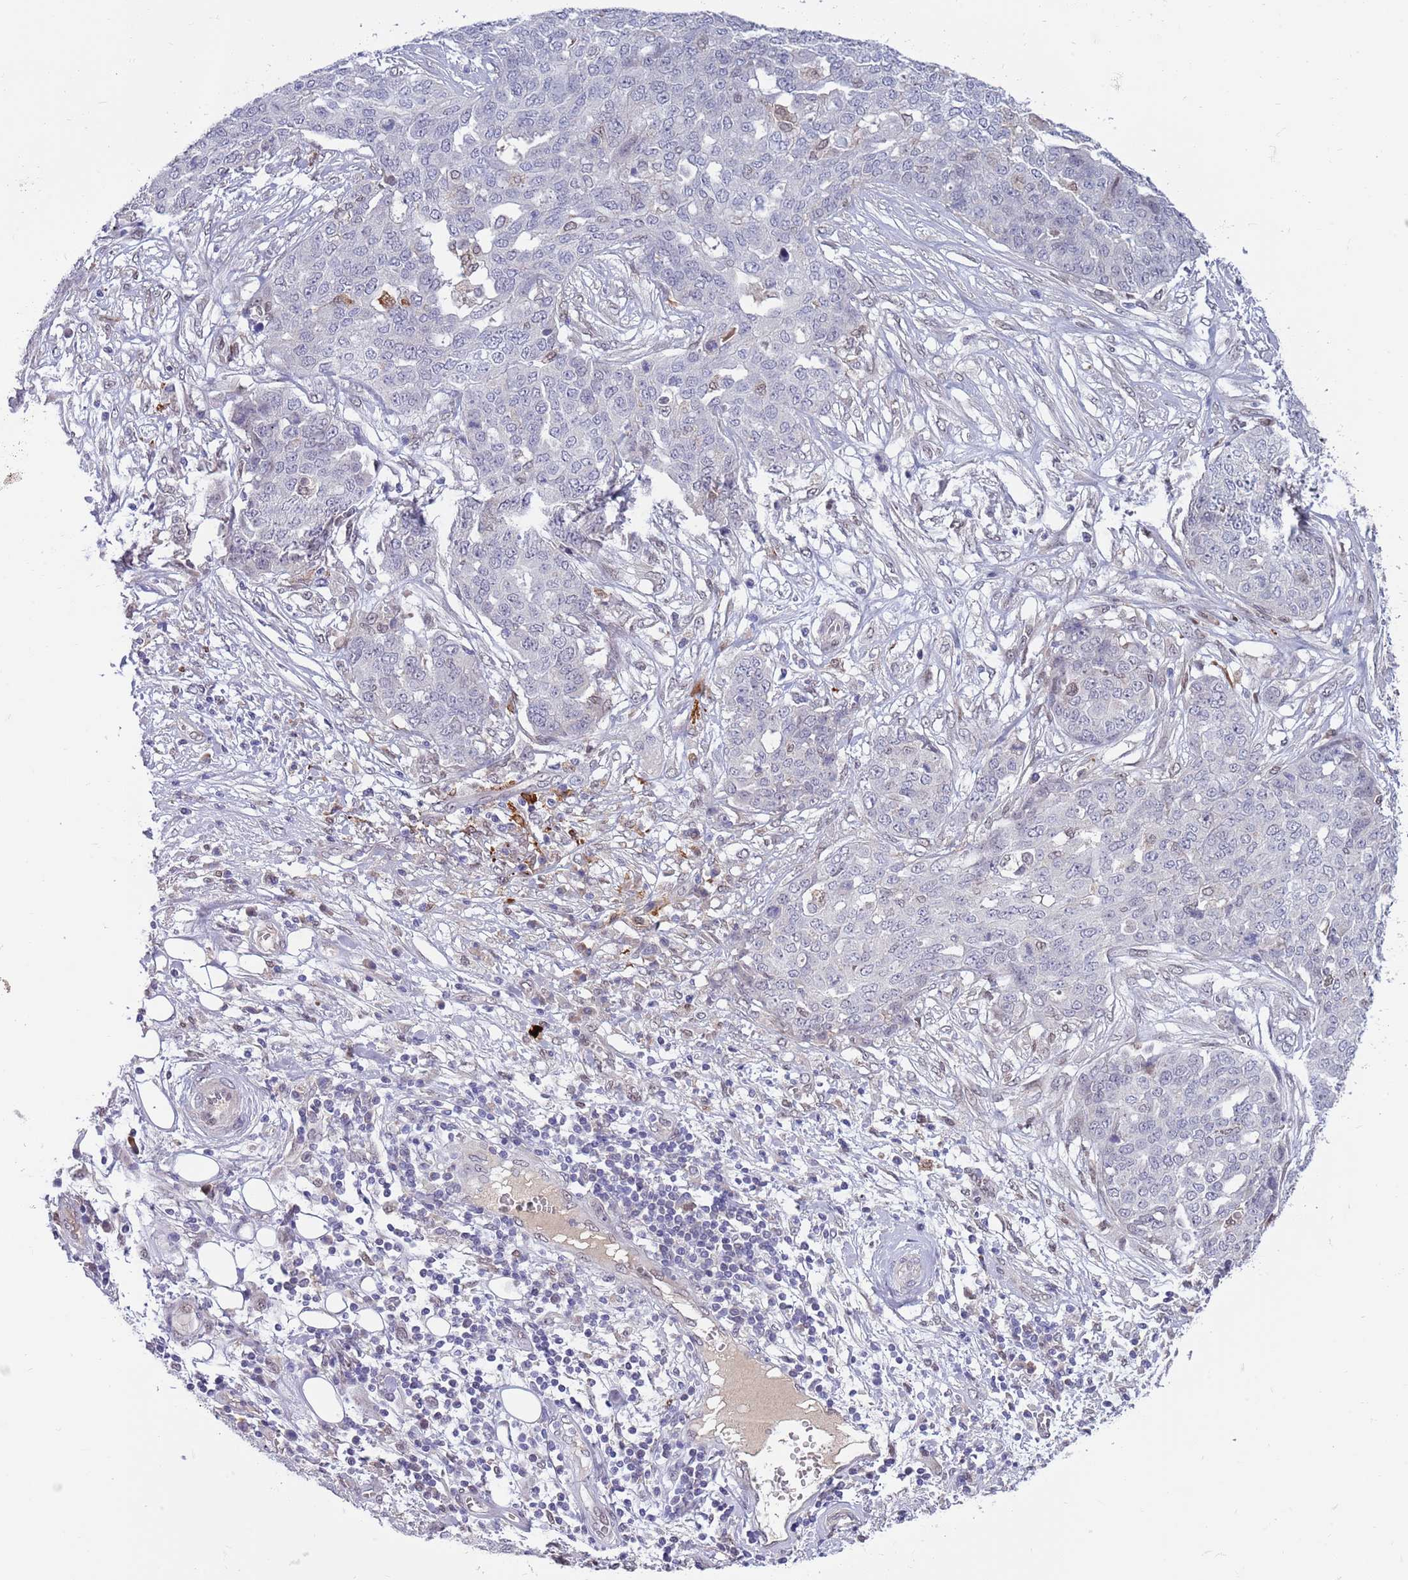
{"staining": {"intensity": "negative", "quantity": "none", "location": "none"}, "tissue": "ovarian cancer", "cell_type": "Tumor cells", "image_type": "cancer", "snomed": [{"axis": "morphology", "description": "Cystadenocarcinoma, serous, NOS"}, {"axis": "topography", "description": "Soft tissue"}, {"axis": "topography", "description": "Ovary"}], "caption": "Immunohistochemical staining of human ovarian cancer (serous cystadenocarcinoma) exhibits no significant expression in tumor cells. The staining is performed using DAB (3,3'-diaminobenzidine) brown chromogen with nuclei counter-stained in using hematoxylin.", "gene": "NLRP6", "patient": {"sex": "female", "age": 57}}